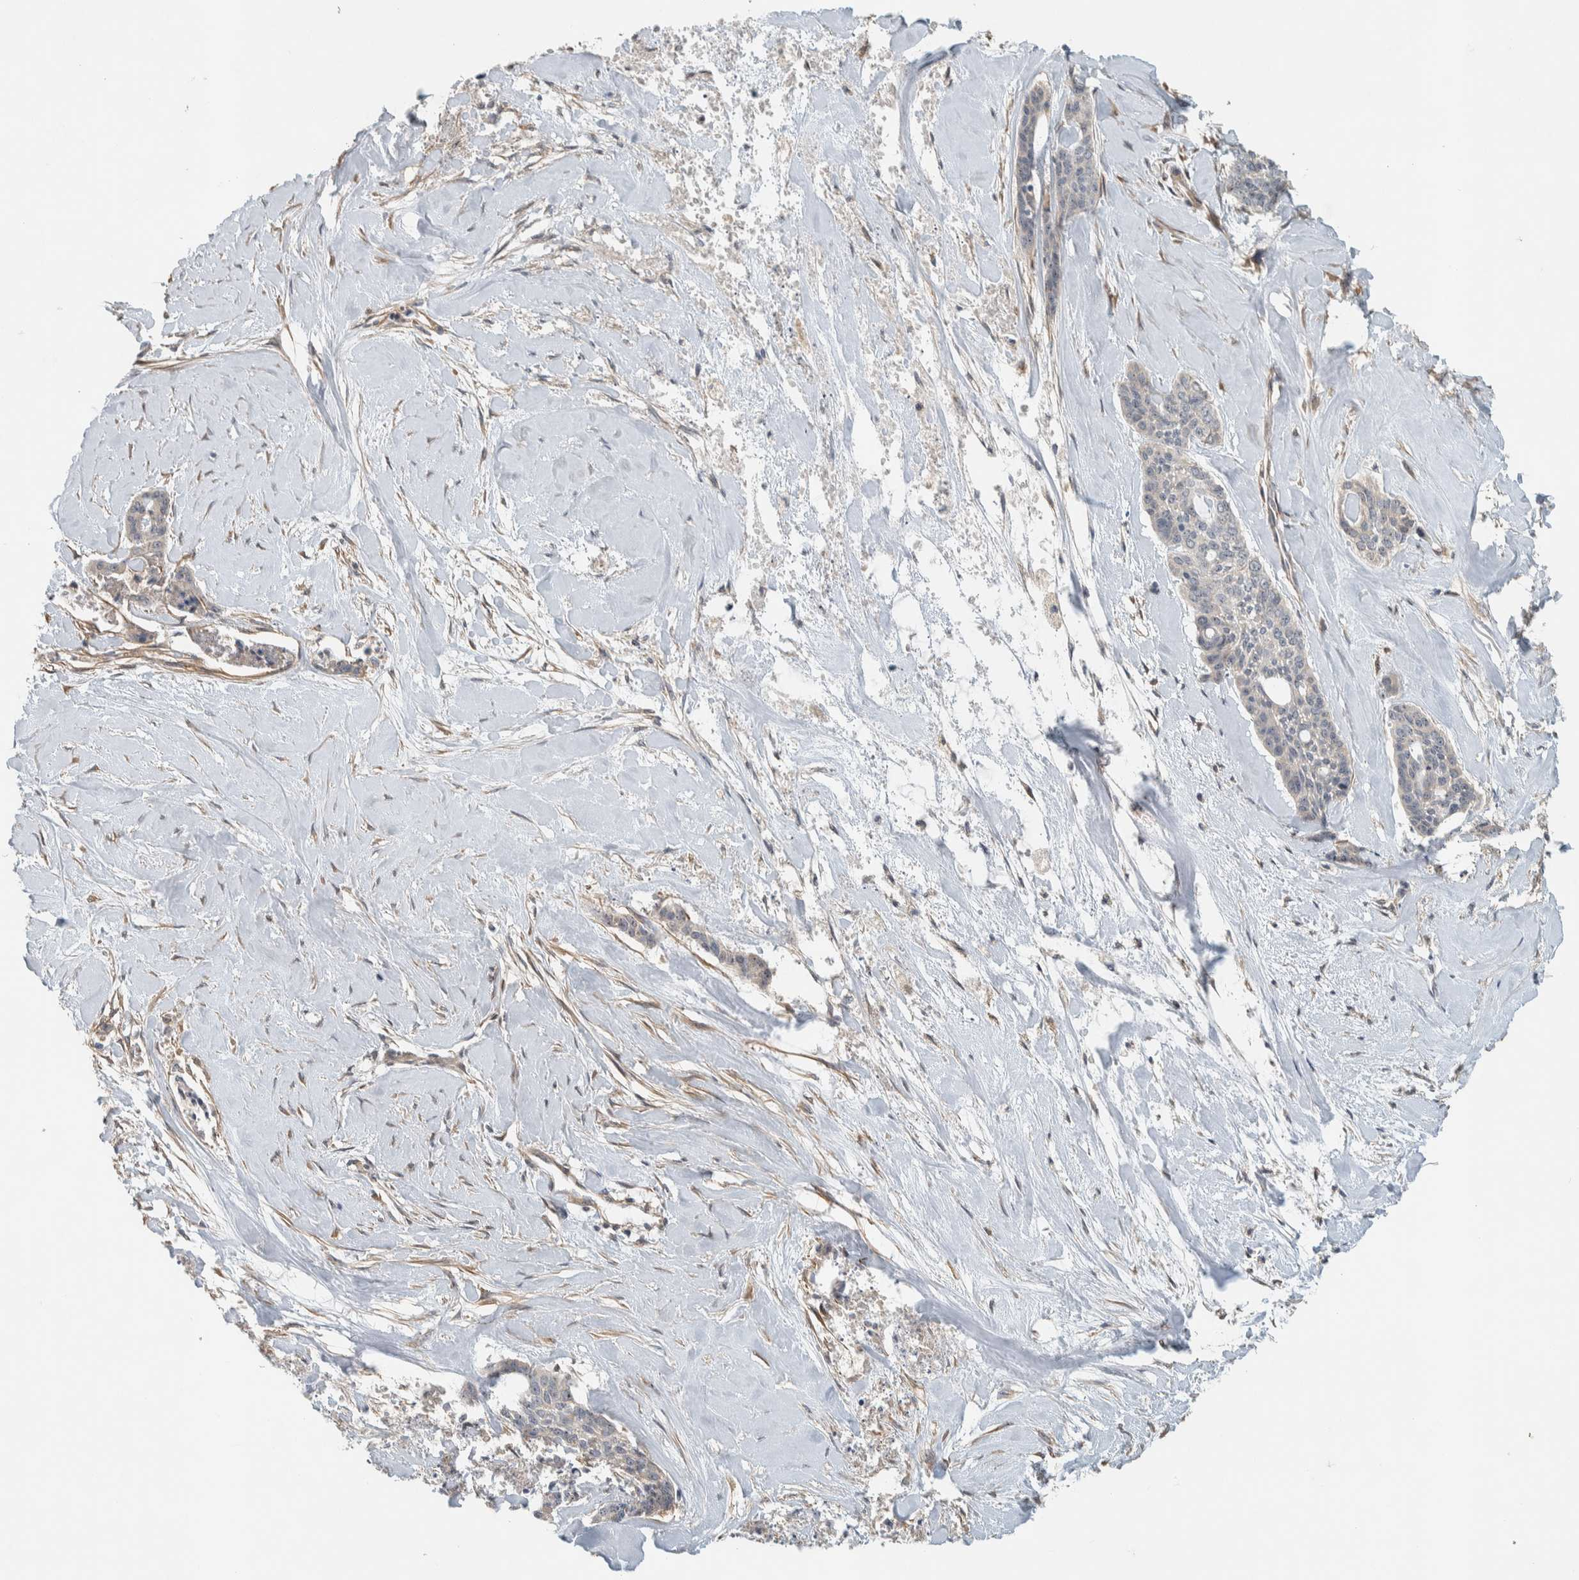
{"staining": {"intensity": "negative", "quantity": "none", "location": "none"}, "tissue": "skin cancer", "cell_type": "Tumor cells", "image_type": "cancer", "snomed": [{"axis": "morphology", "description": "Basal cell carcinoma"}, {"axis": "topography", "description": "Skin"}], "caption": "Immunohistochemical staining of human skin basal cell carcinoma displays no significant positivity in tumor cells.", "gene": "KLHL40", "patient": {"sex": "female", "age": 64}}